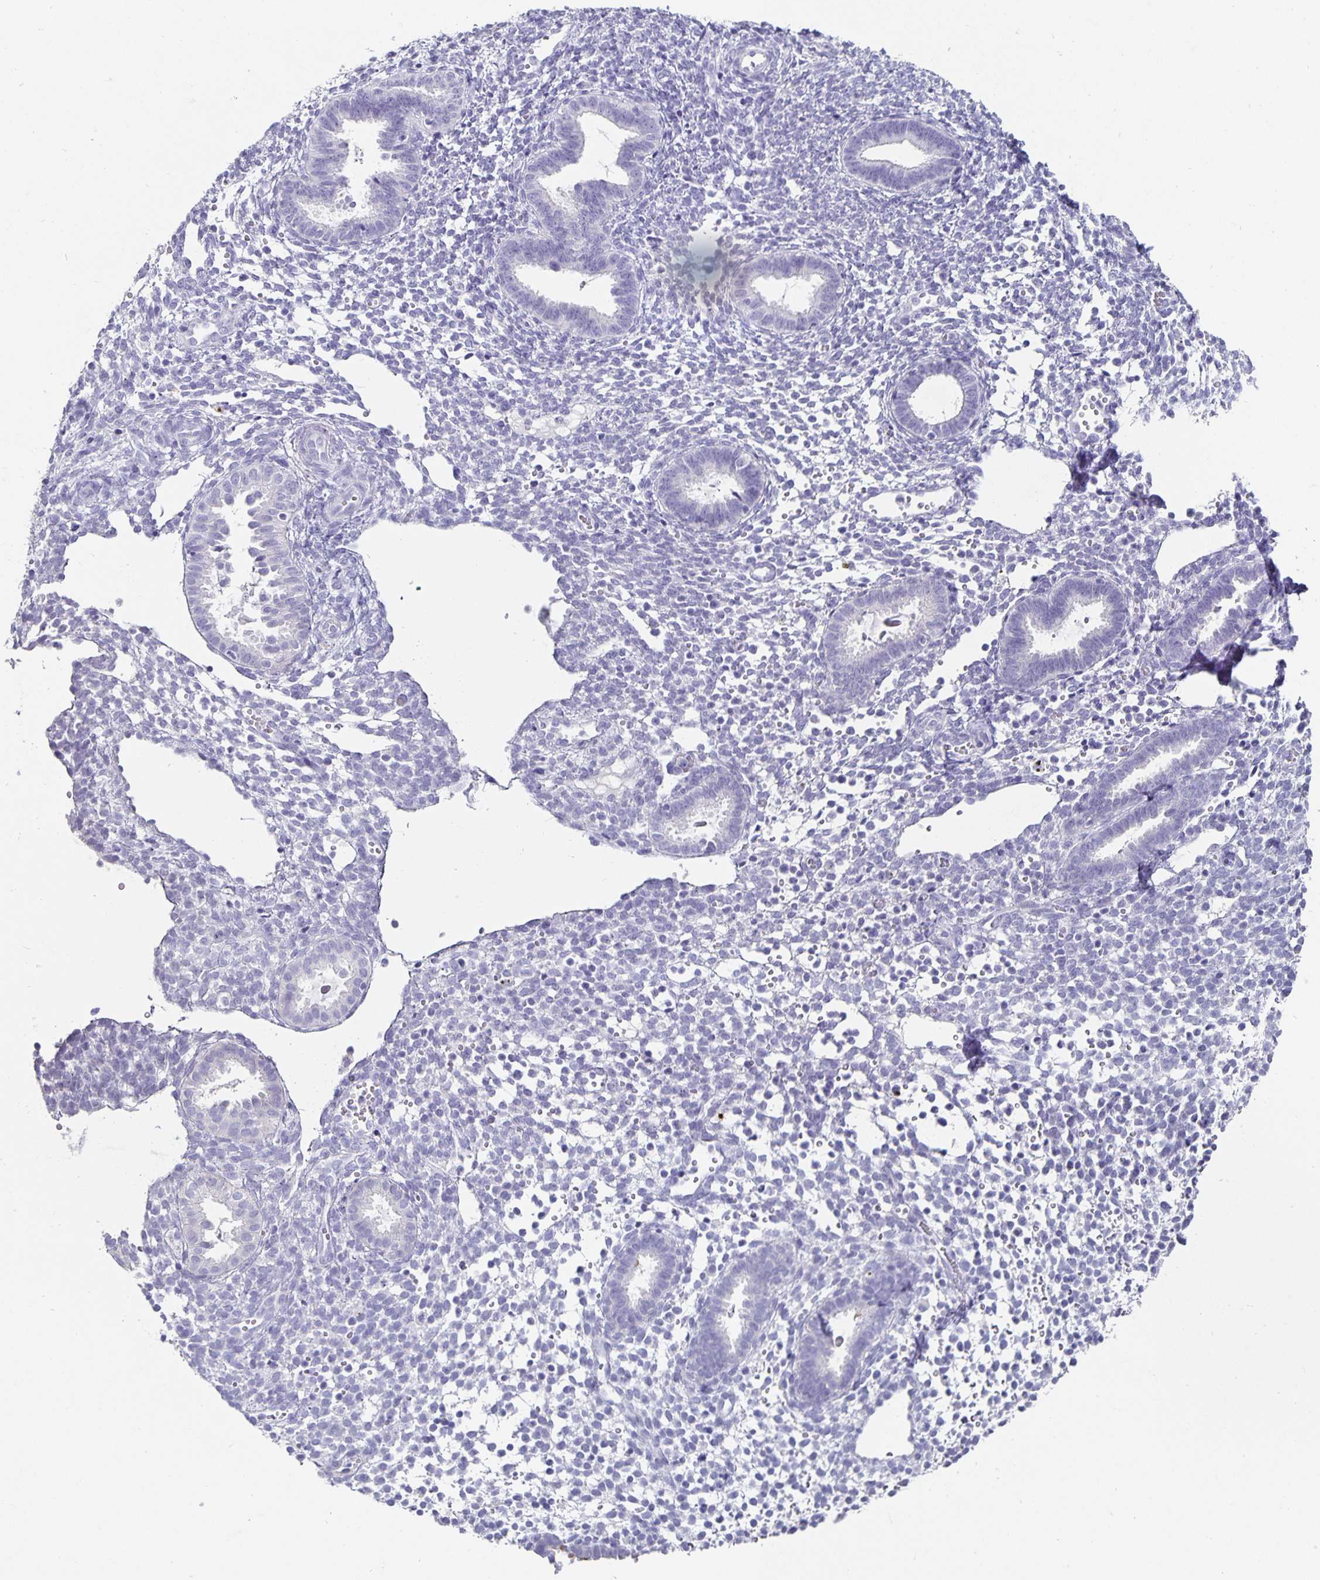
{"staining": {"intensity": "negative", "quantity": "none", "location": "none"}, "tissue": "endometrium", "cell_type": "Cells in endometrial stroma", "image_type": "normal", "snomed": [{"axis": "morphology", "description": "Normal tissue, NOS"}, {"axis": "topography", "description": "Endometrium"}], "caption": "High power microscopy photomicrograph of an immunohistochemistry (IHC) photomicrograph of unremarkable endometrium, revealing no significant expression in cells in endometrial stroma.", "gene": "CHGA", "patient": {"sex": "female", "age": 36}}